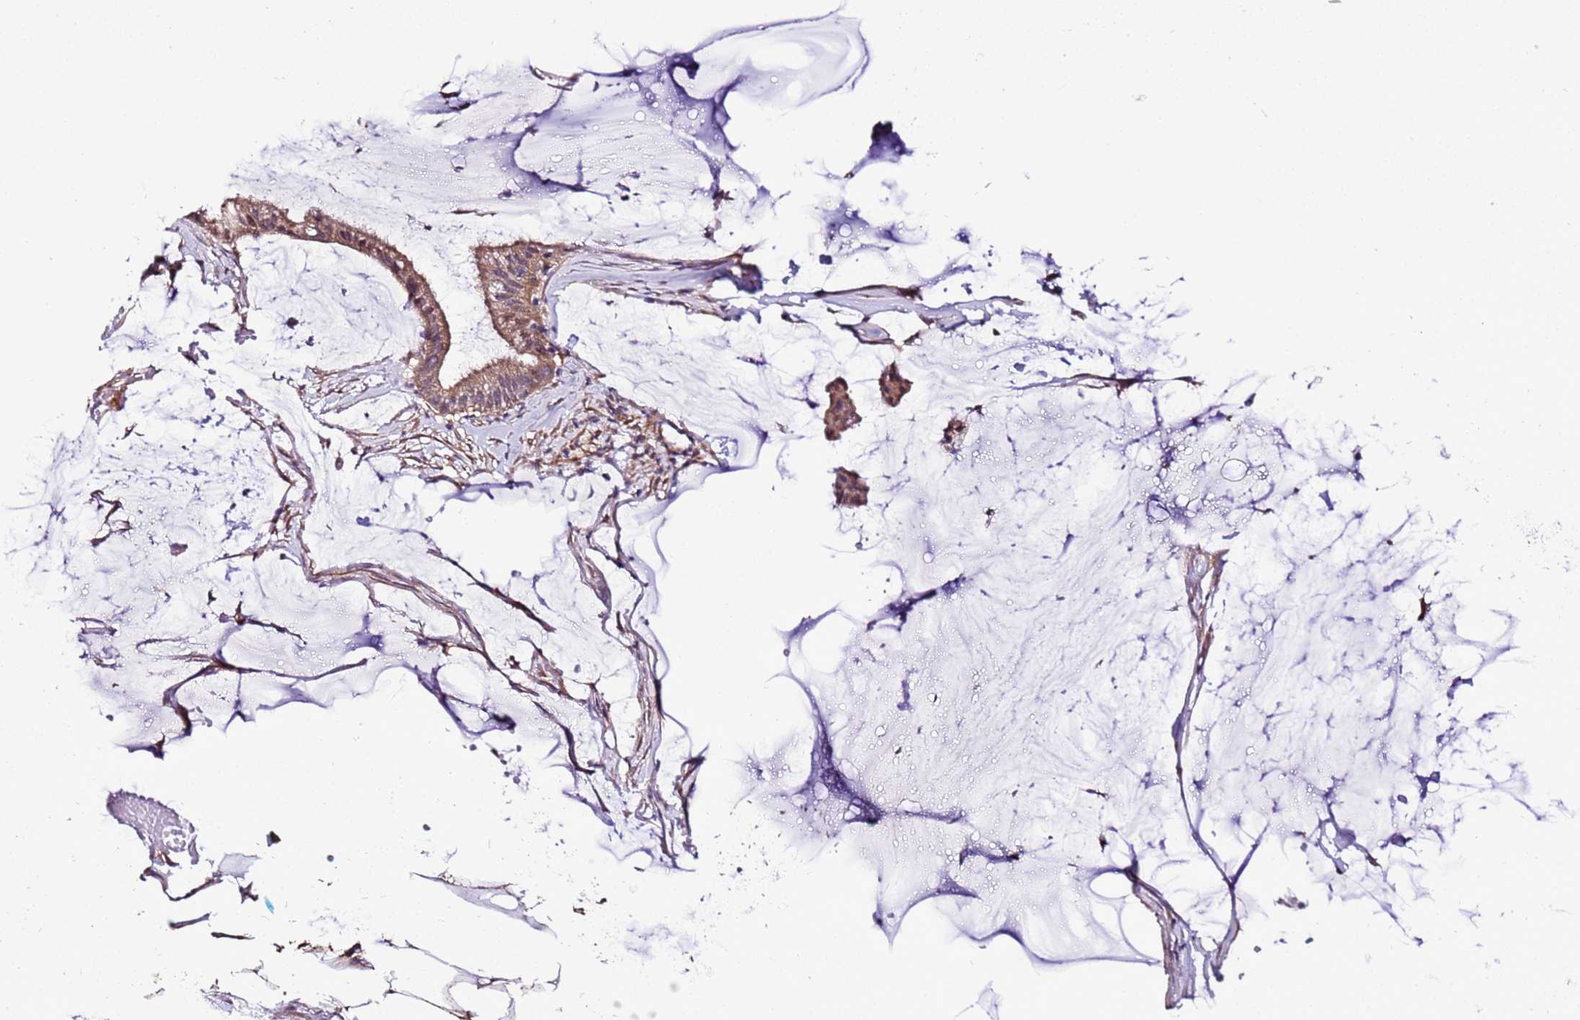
{"staining": {"intensity": "moderate", "quantity": ">75%", "location": "cytoplasmic/membranous"}, "tissue": "ovarian cancer", "cell_type": "Tumor cells", "image_type": "cancer", "snomed": [{"axis": "morphology", "description": "Cystadenocarcinoma, mucinous, NOS"}, {"axis": "topography", "description": "Ovary"}], "caption": "Approximately >75% of tumor cells in human ovarian mucinous cystadenocarcinoma reveal moderate cytoplasmic/membranous protein positivity as visualized by brown immunohistochemical staining.", "gene": "SCARA3", "patient": {"sex": "female", "age": 73}}